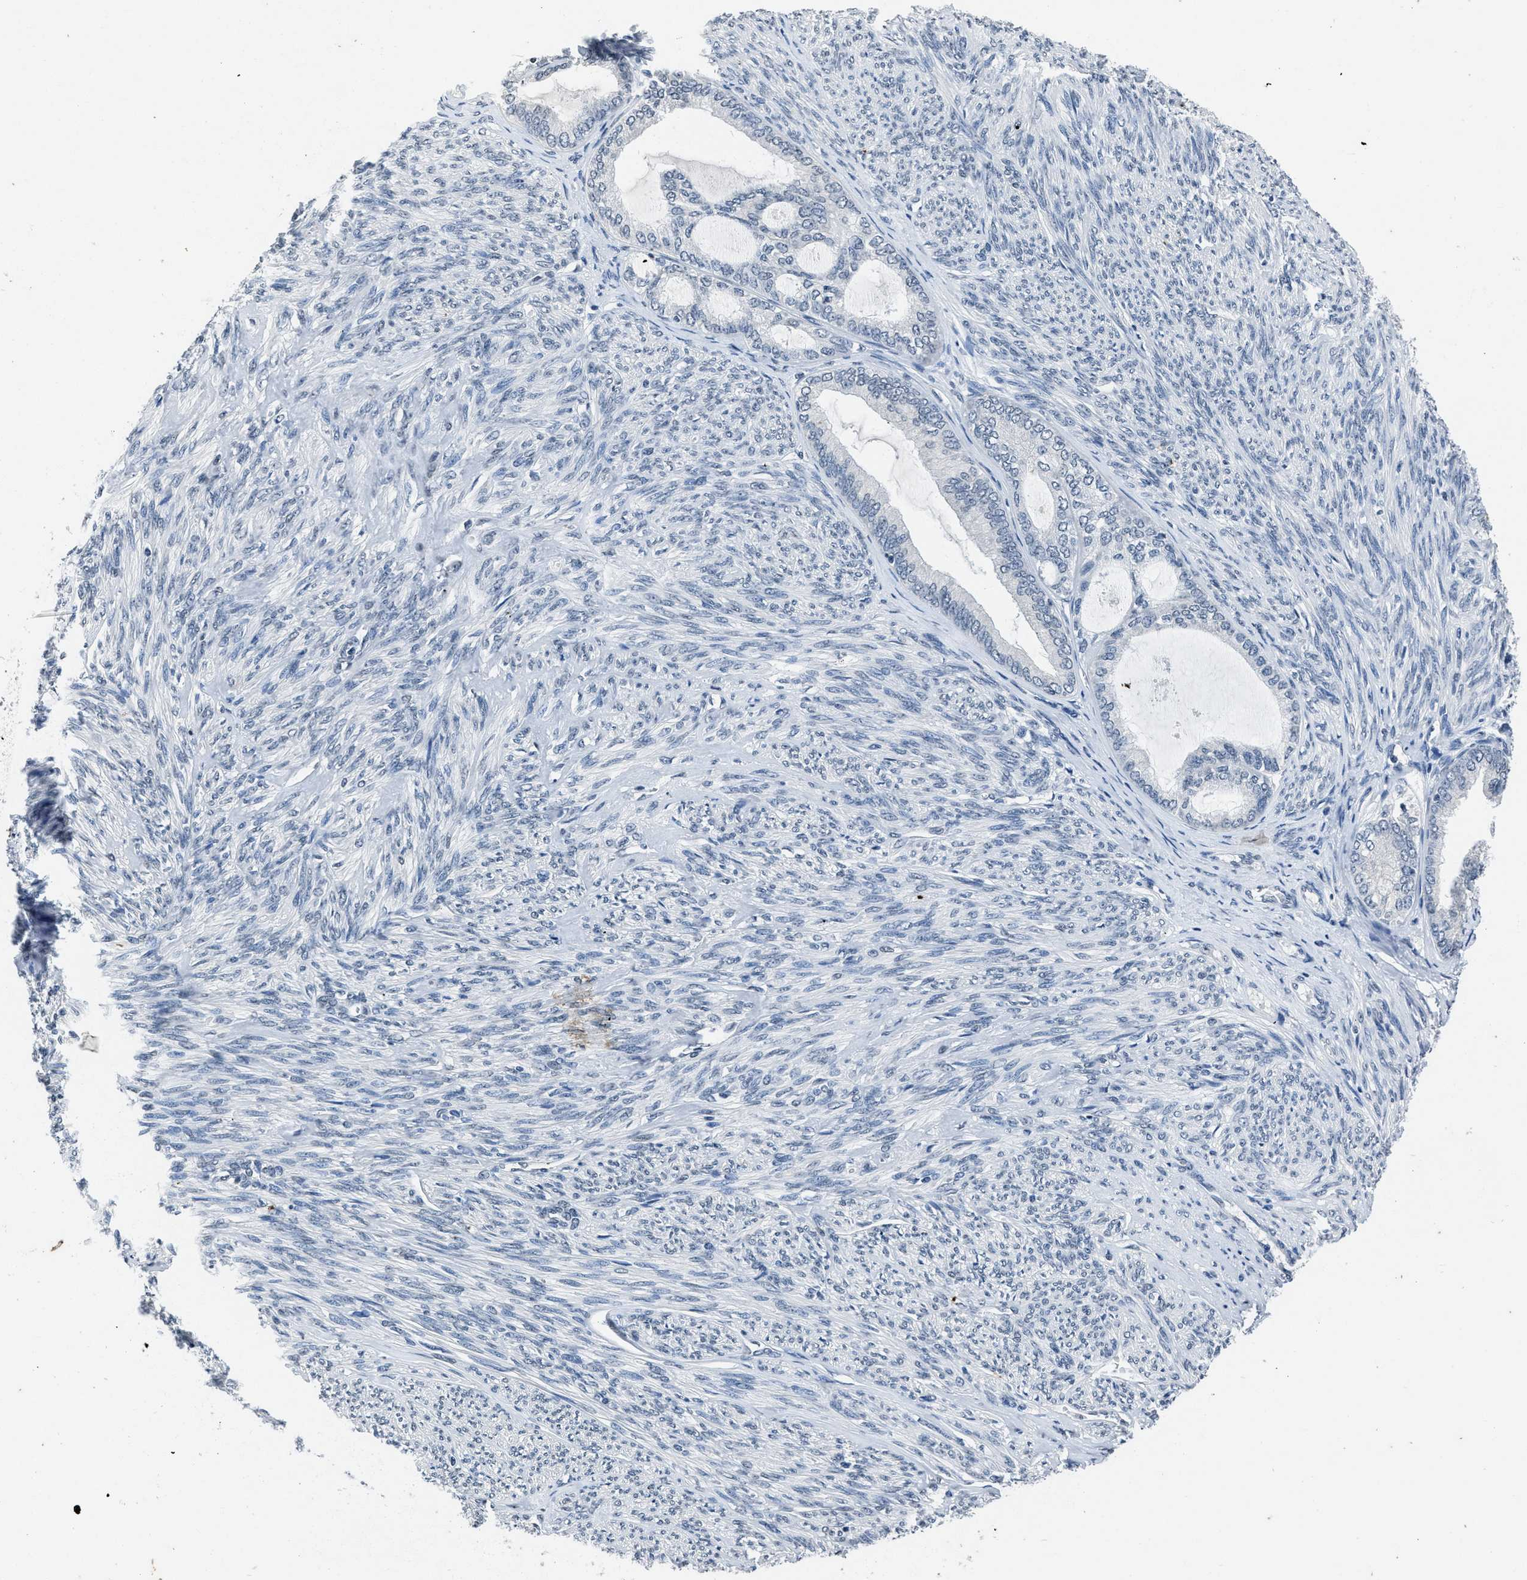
{"staining": {"intensity": "negative", "quantity": "none", "location": "none"}, "tissue": "endometrial cancer", "cell_type": "Tumor cells", "image_type": "cancer", "snomed": [{"axis": "morphology", "description": "Adenocarcinoma, NOS"}, {"axis": "topography", "description": "Endometrium"}], "caption": "This is an IHC micrograph of human endometrial adenocarcinoma. There is no staining in tumor cells.", "gene": "ITGA2B", "patient": {"sex": "female", "age": 86}}